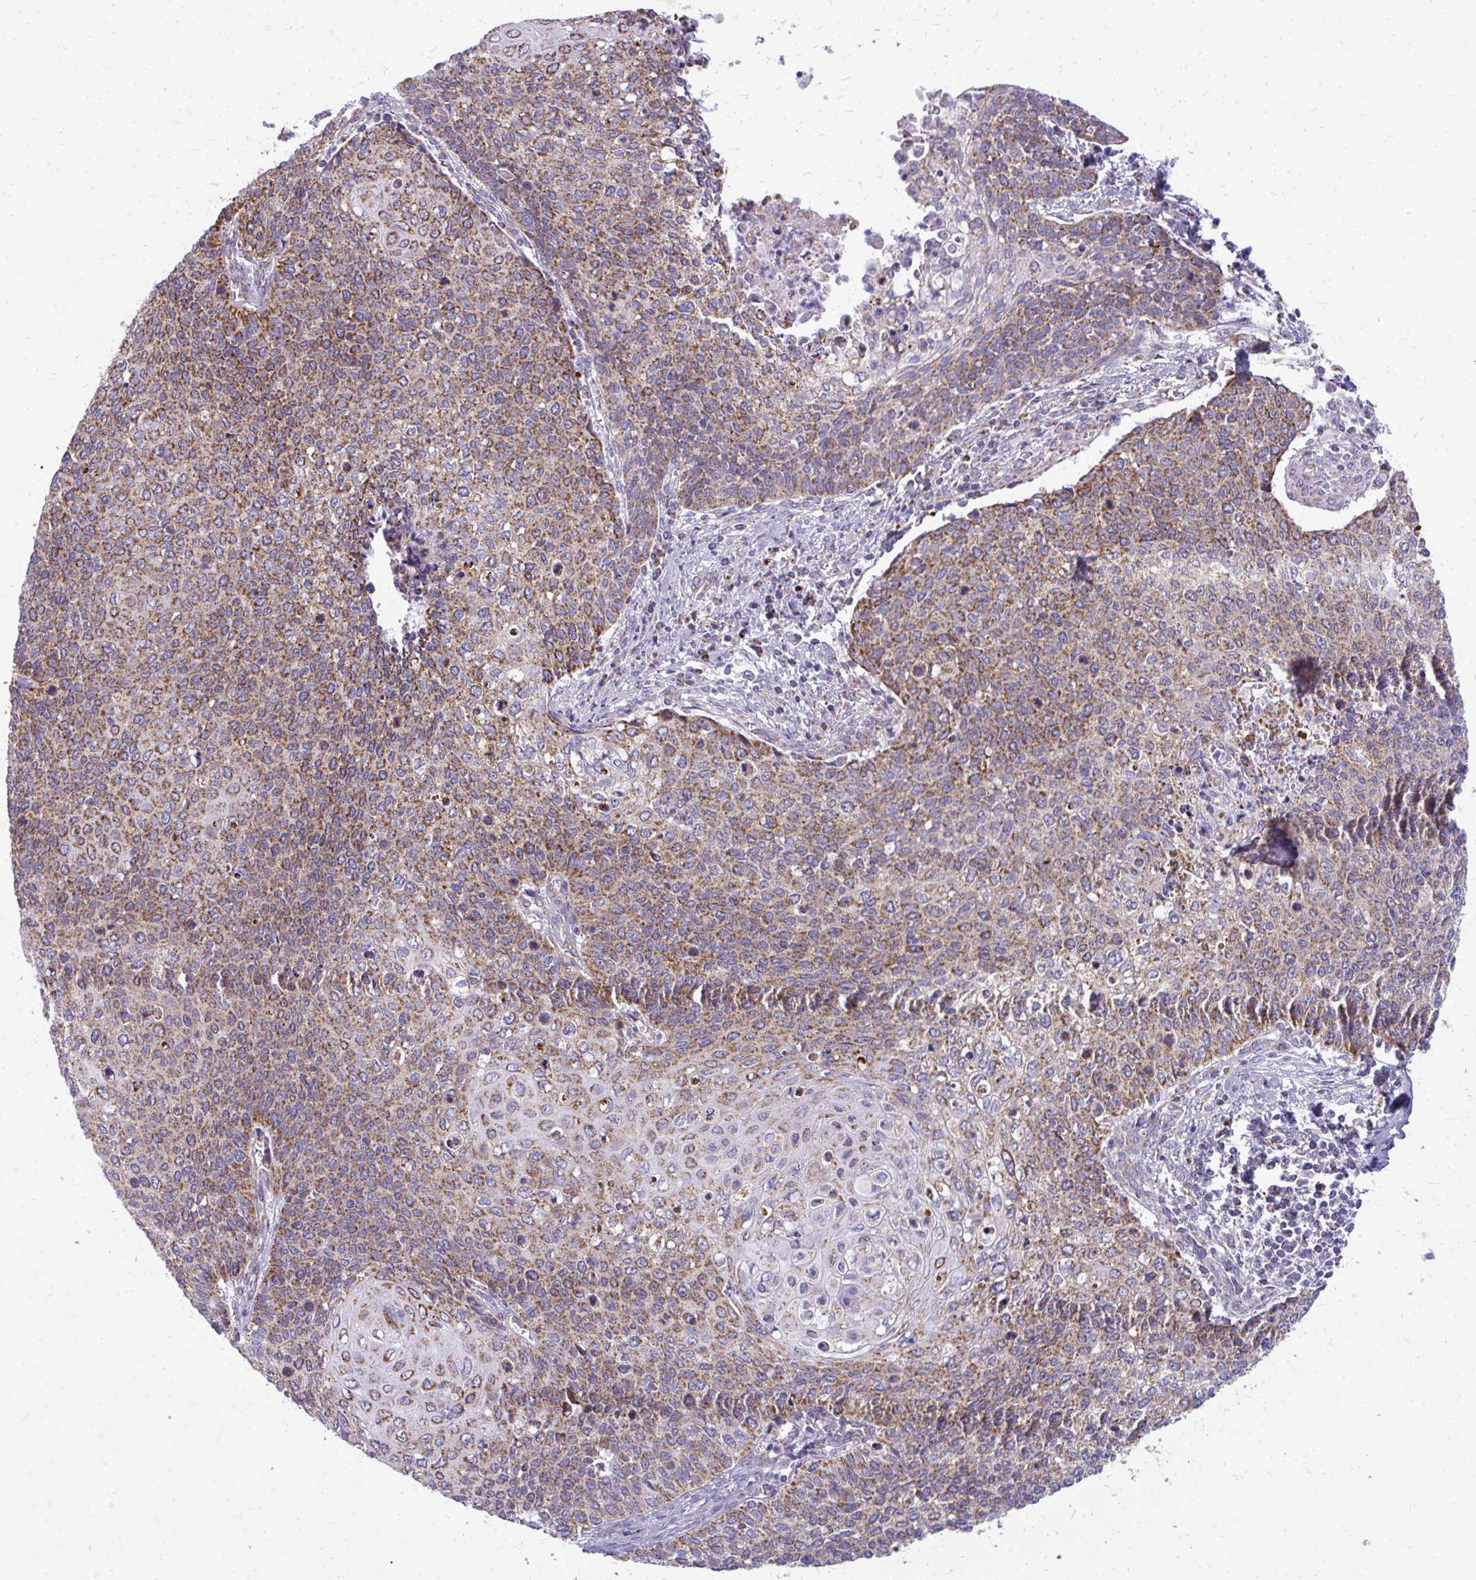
{"staining": {"intensity": "moderate", "quantity": ">75%", "location": "cytoplasmic/membranous"}, "tissue": "cervical cancer", "cell_type": "Tumor cells", "image_type": "cancer", "snomed": [{"axis": "morphology", "description": "Squamous cell carcinoma, NOS"}, {"axis": "topography", "description": "Cervix"}], "caption": "This micrograph demonstrates IHC staining of cervical cancer, with medium moderate cytoplasmic/membranous positivity in approximately >75% of tumor cells.", "gene": "IFIT1", "patient": {"sex": "female", "age": 39}}